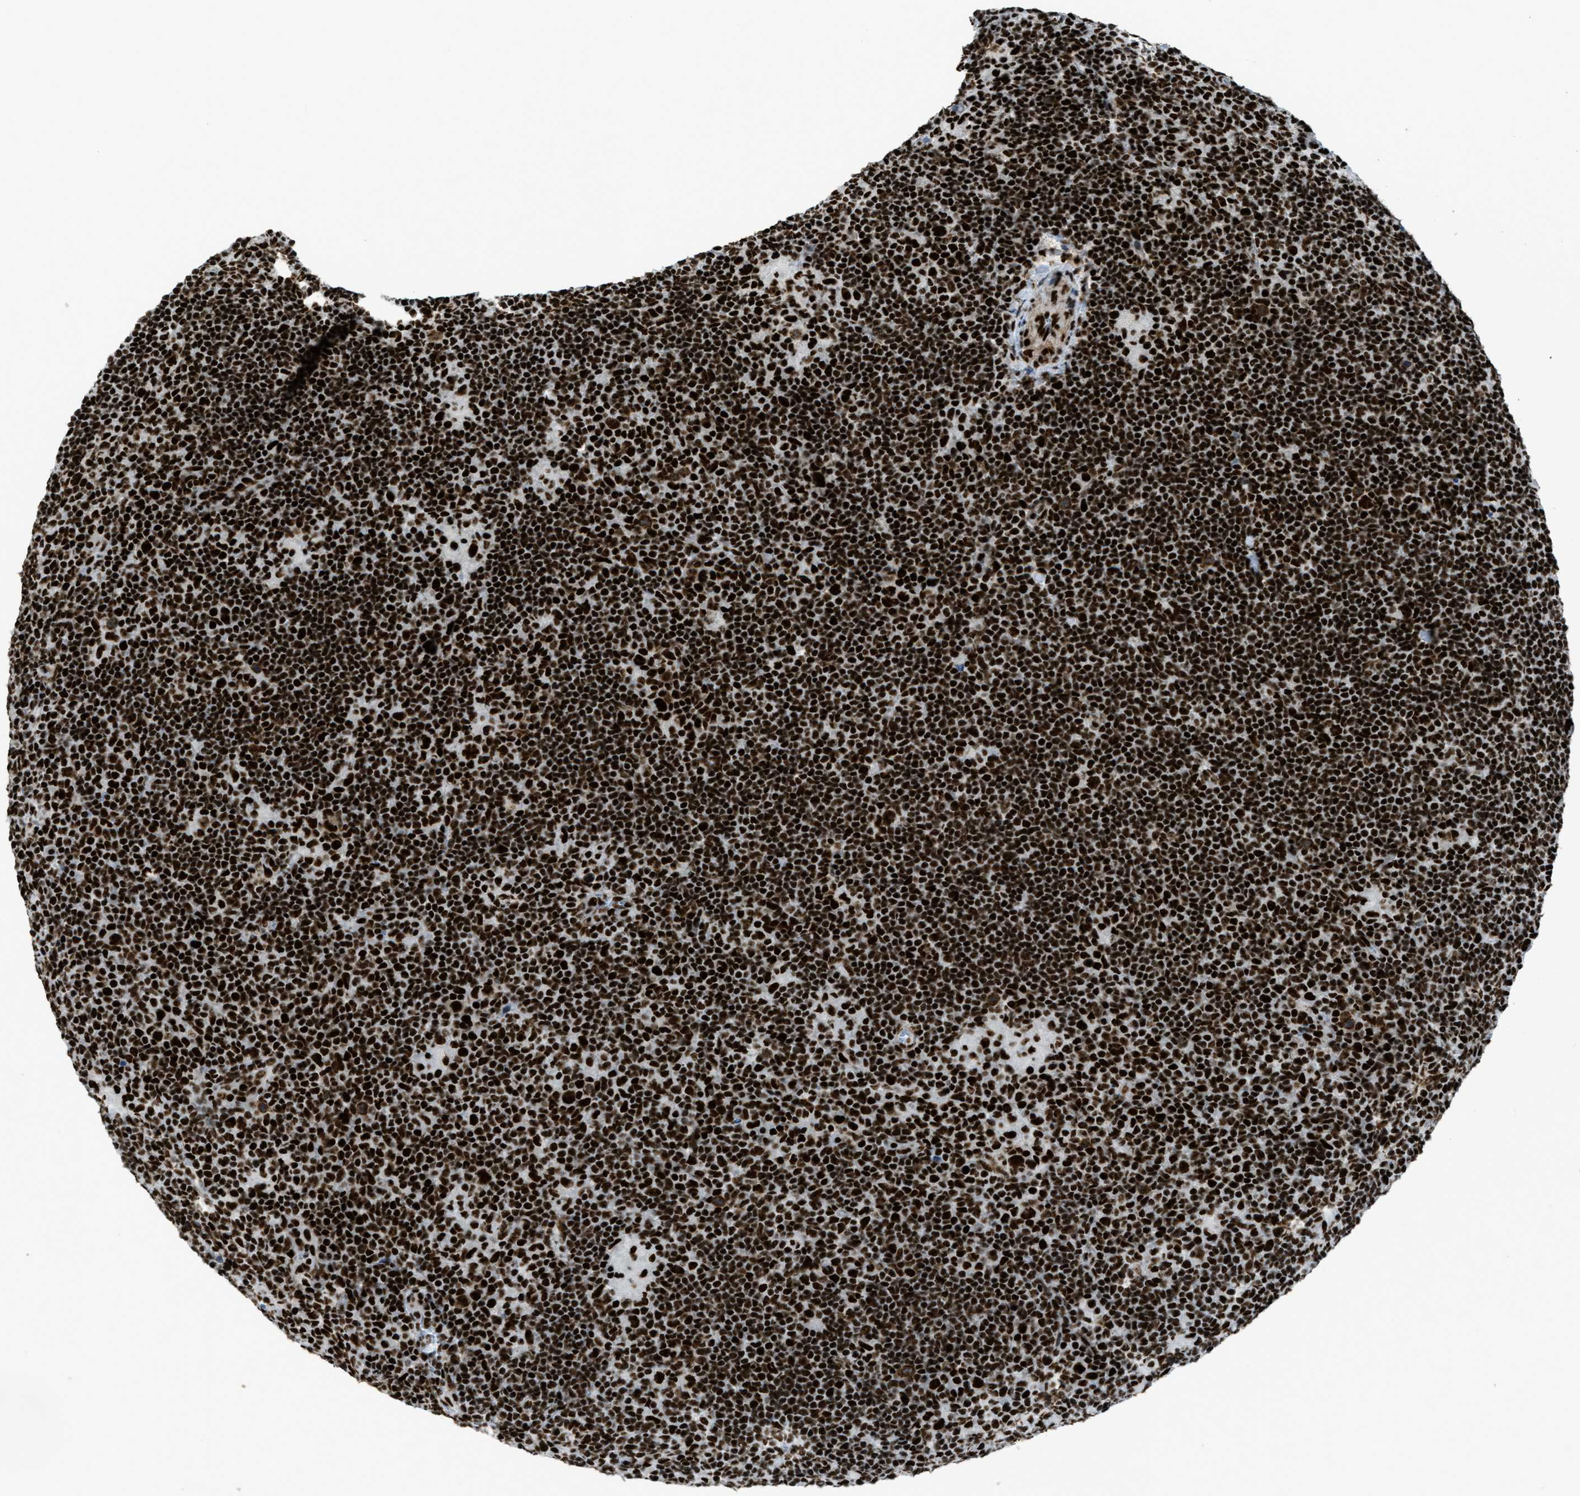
{"staining": {"intensity": "strong", "quantity": ">75%", "location": "nuclear"}, "tissue": "lymphoma", "cell_type": "Tumor cells", "image_type": "cancer", "snomed": [{"axis": "morphology", "description": "Hodgkin's disease, NOS"}, {"axis": "topography", "description": "Lymph node"}], "caption": "IHC (DAB (3,3'-diaminobenzidine)) staining of human lymphoma demonstrates strong nuclear protein staining in approximately >75% of tumor cells.", "gene": "ZNF207", "patient": {"sex": "female", "age": 57}}